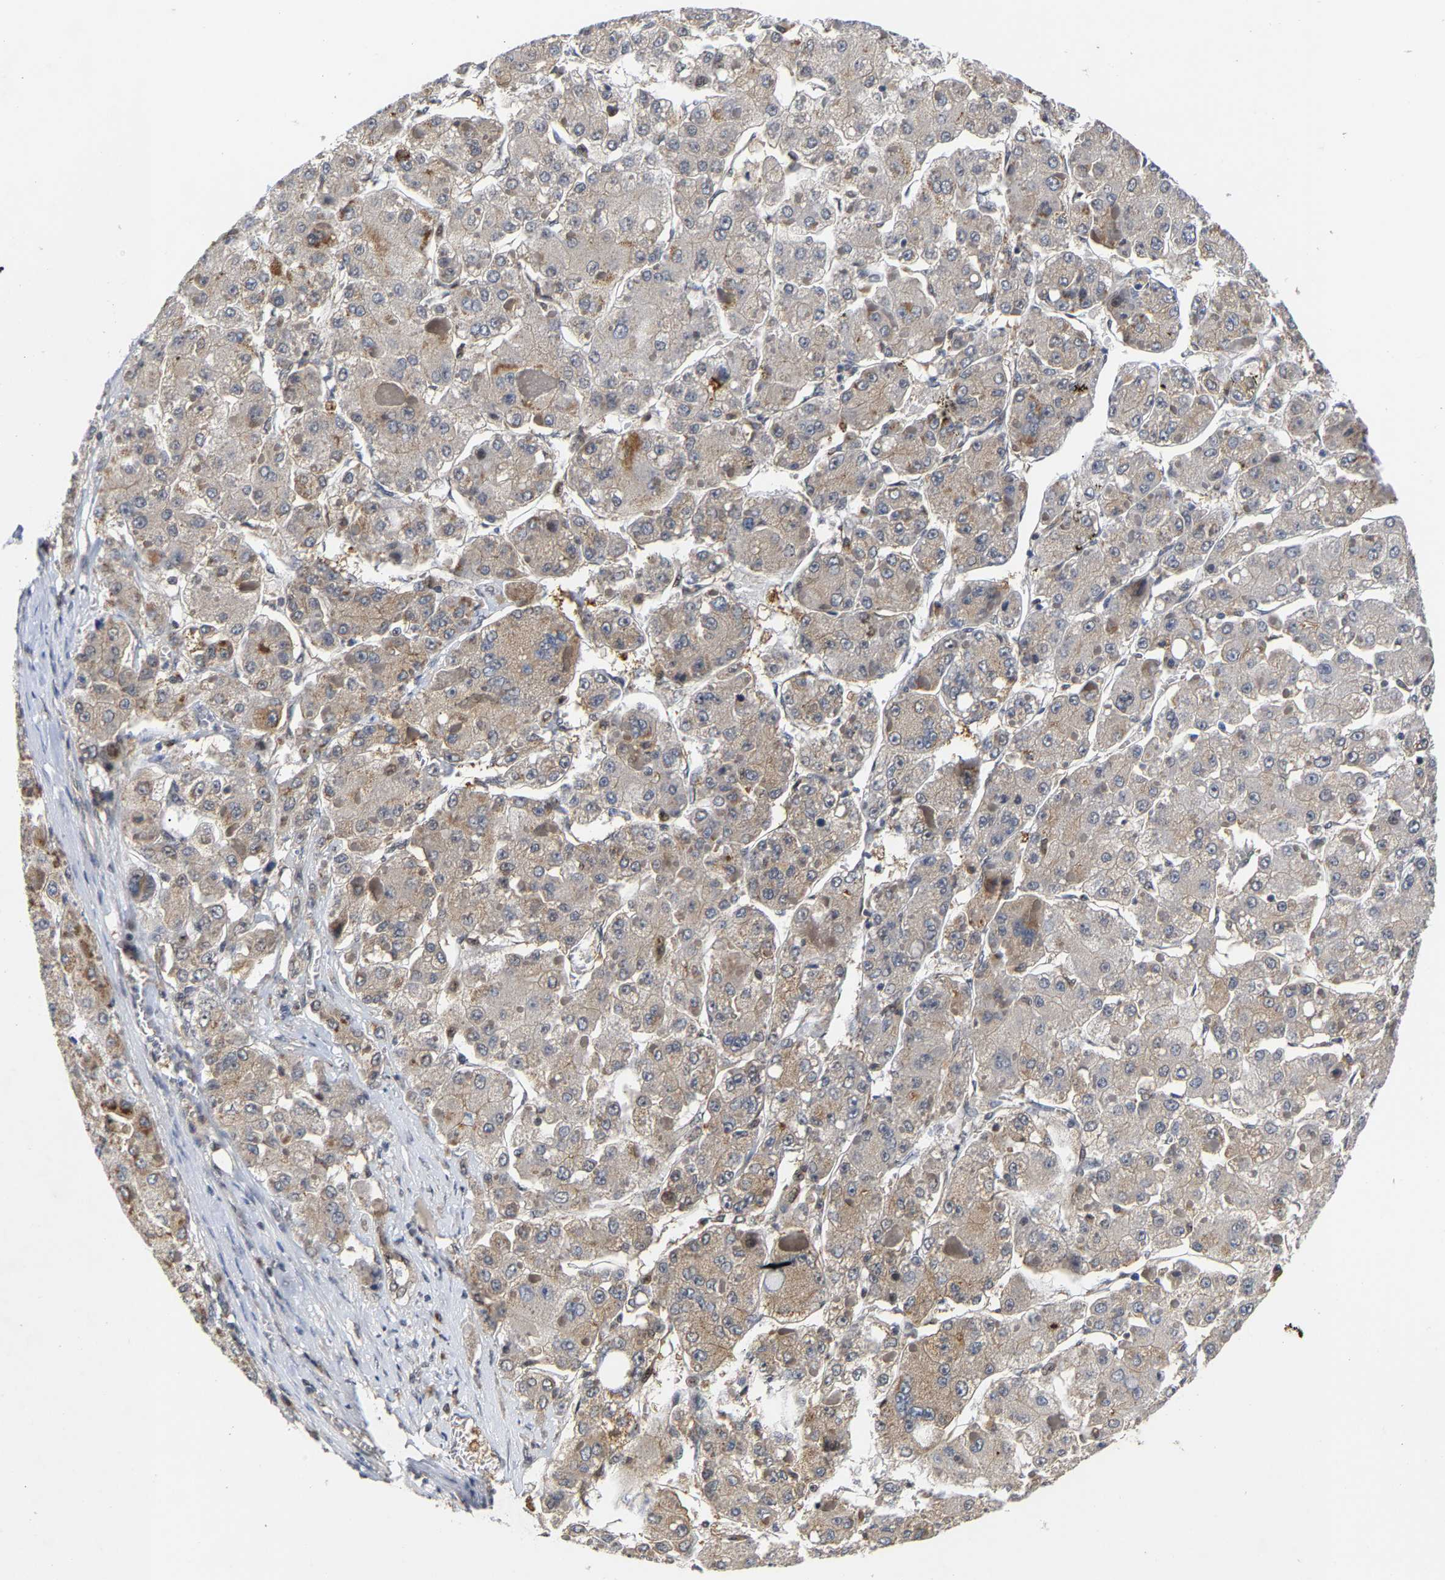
{"staining": {"intensity": "moderate", "quantity": "<25%", "location": "cytoplasmic/membranous"}, "tissue": "liver cancer", "cell_type": "Tumor cells", "image_type": "cancer", "snomed": [{"axis": "morphology", "description": "Carcinoma, Hepatocellular, NOS"}, {"axis": "topography", "description": "Liver"}], "caption": "Protein expression analysis of human hepatocellular carcinoma (liver) reveals moderate cytoplasmic/membranous positivity in approximately <25% of tumor cells.", "gene": "CLIP2", "patient": {"sex": "female", "age": 73}}